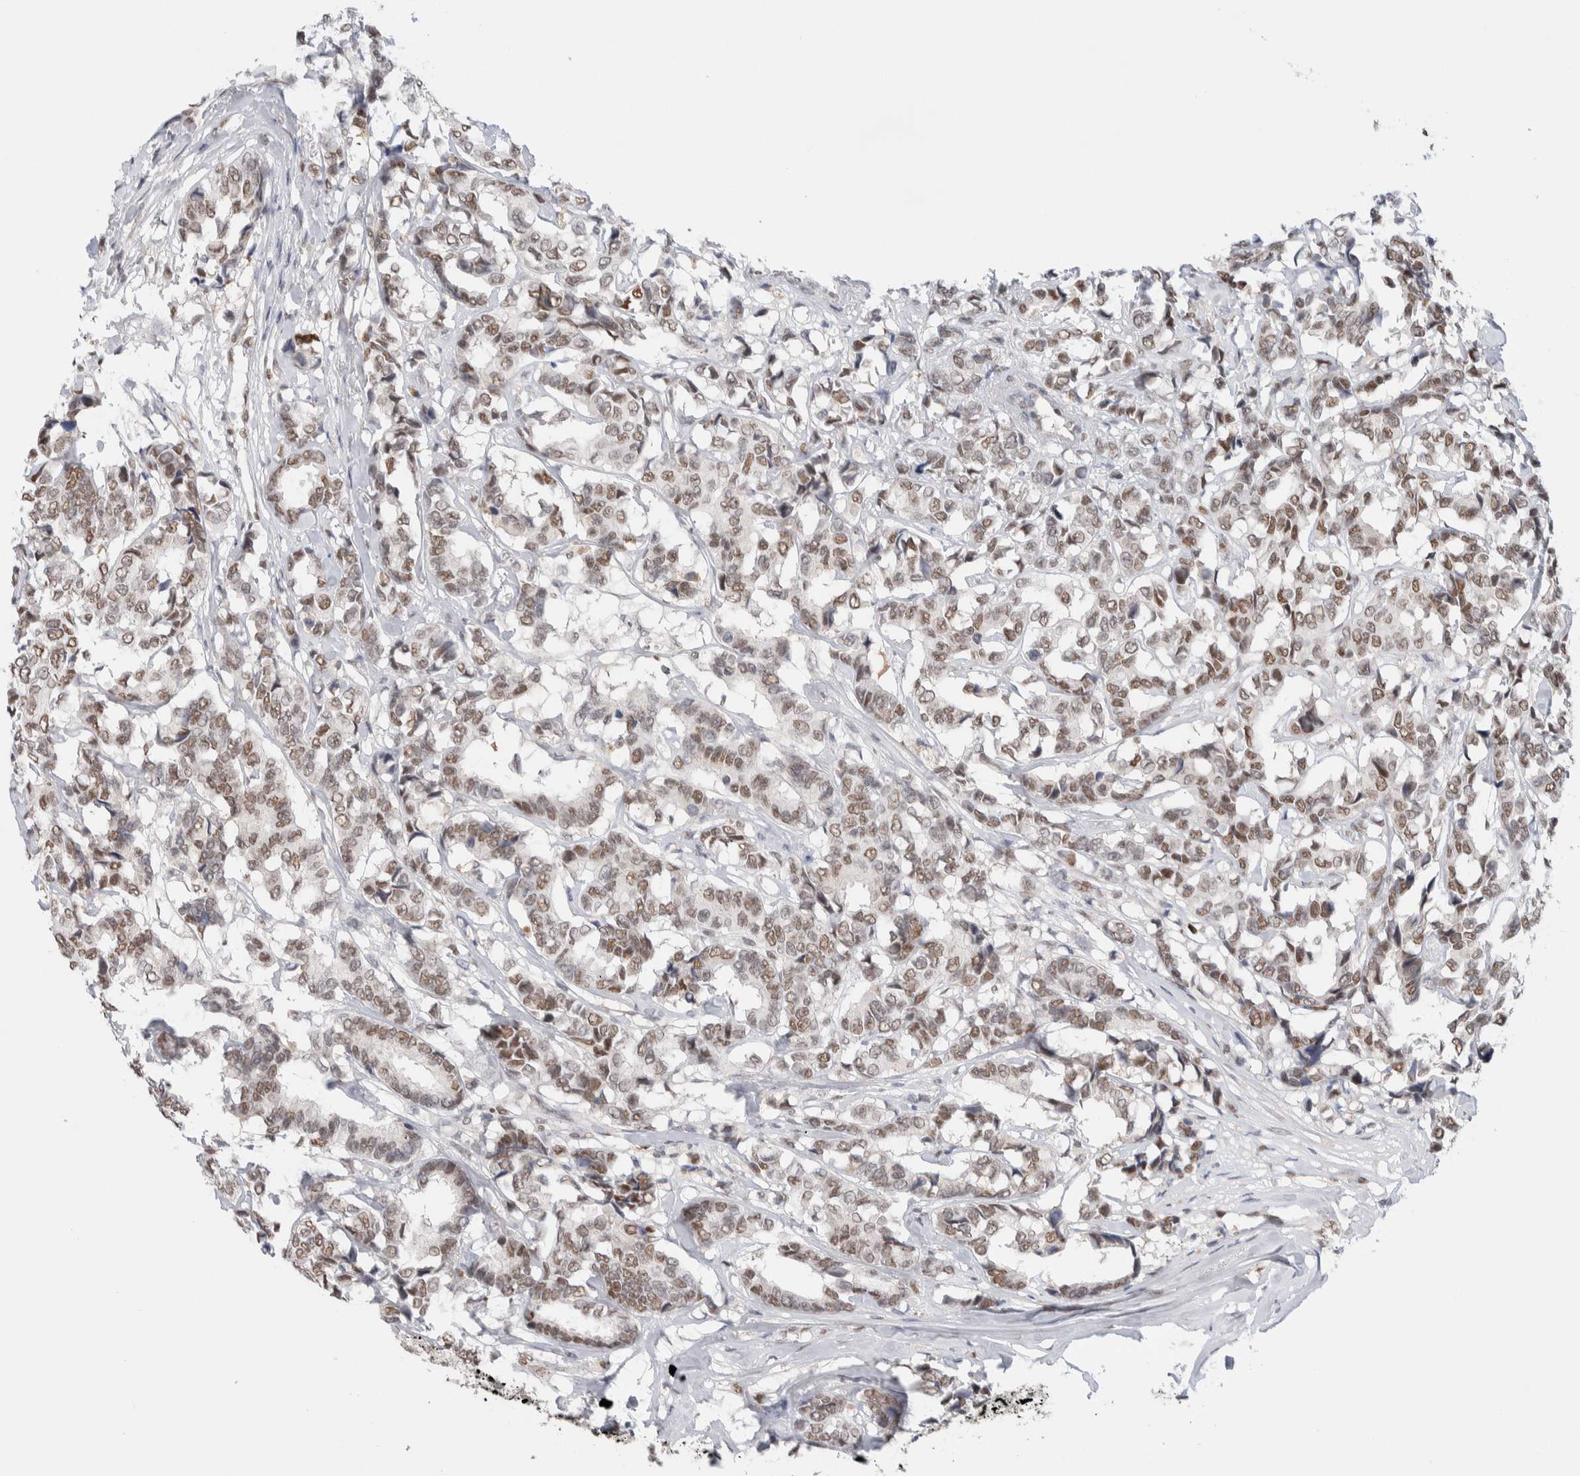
{"staining": {"intensity": "moderate", "quantity": ">75%", "location": "nuclear"}, "tissue": "breast cancer", "cell_type": "Tumor cells", "image_type": "cancer", "snomed": [{"axis": "morphology", "description": "Duct carcinoma"}, {"axis": "topography", "description": "Breast"}], "caption": "DAB immunohistochemical staining of human breast intraductal carcinoma demonstrates moderate nuclear protein staining in approximately >75% of tumor cells.", "gene": "PRMT1", "patient": {"sex": "female", "age": 87}}